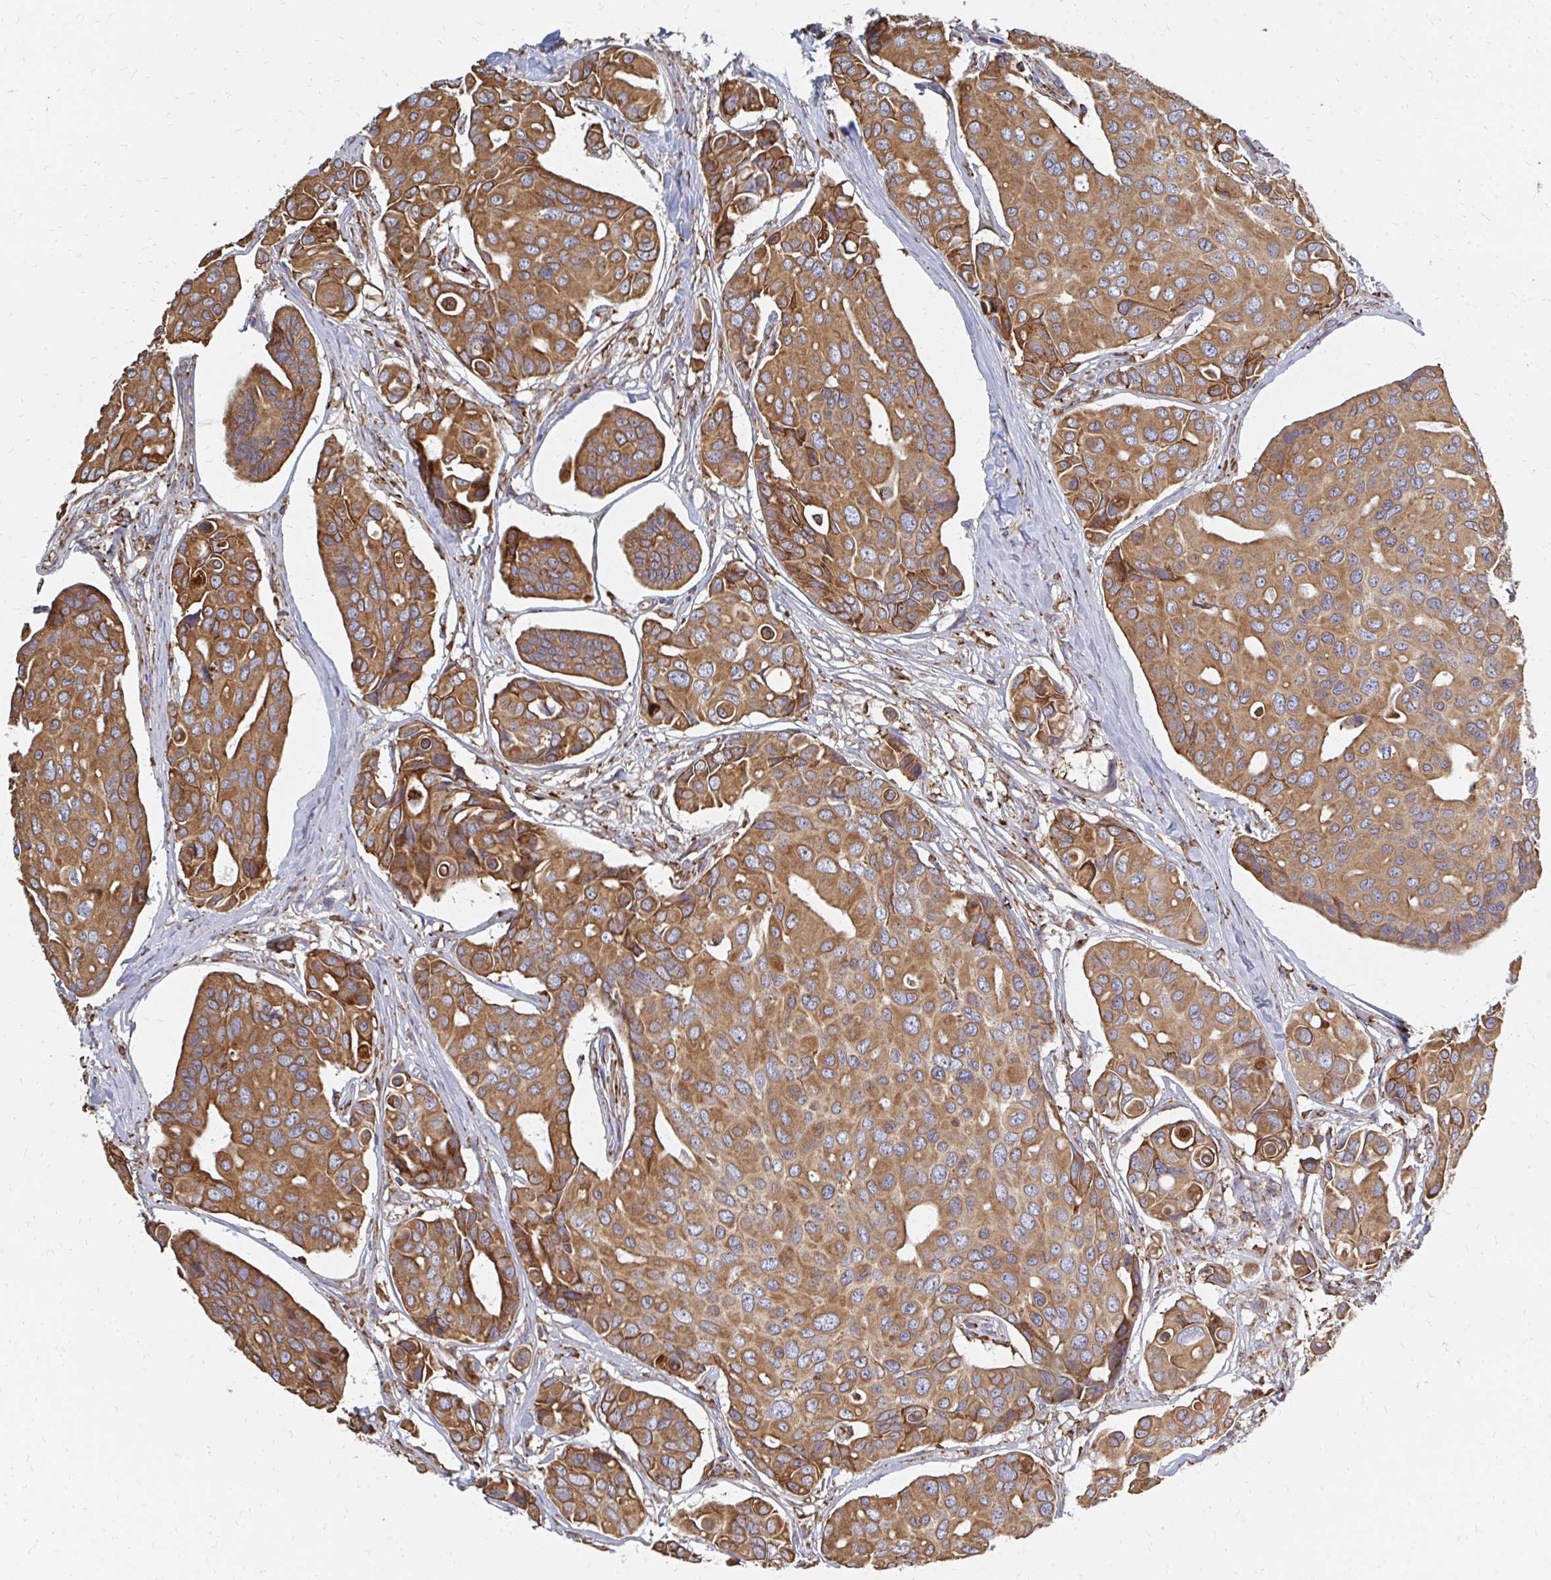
{"staining": {"intensity": "moderate", "quantity": ">75%", "location": "cytoplasmic/membranous"}, "tissue": "breast cancer", "cell_type": "Tumor cells", "image_type": "cancer", "snomed": [{"axis": "morphology", "description": "Normal tissue, NOS"}, {"axis": "morphology", "description": "Duct carcinoma"}, {"axis": "topography", "description": "Skin"}, {"axis": "topography", "description": "Breast"}], "caption": "Brown immunohistochemical staining in infiltrating ductal carcinoma (breast) exhibits moderate cytoplasmic/membranous positivity in approximately >75% of tumor cells. The staining was performed using DAB, with brown indicating positive protein expression. Nuclei are stained blue with hematoxylin.", "gene": "PPP1R13L", "patient": {"sex": "female", "age": 54}}